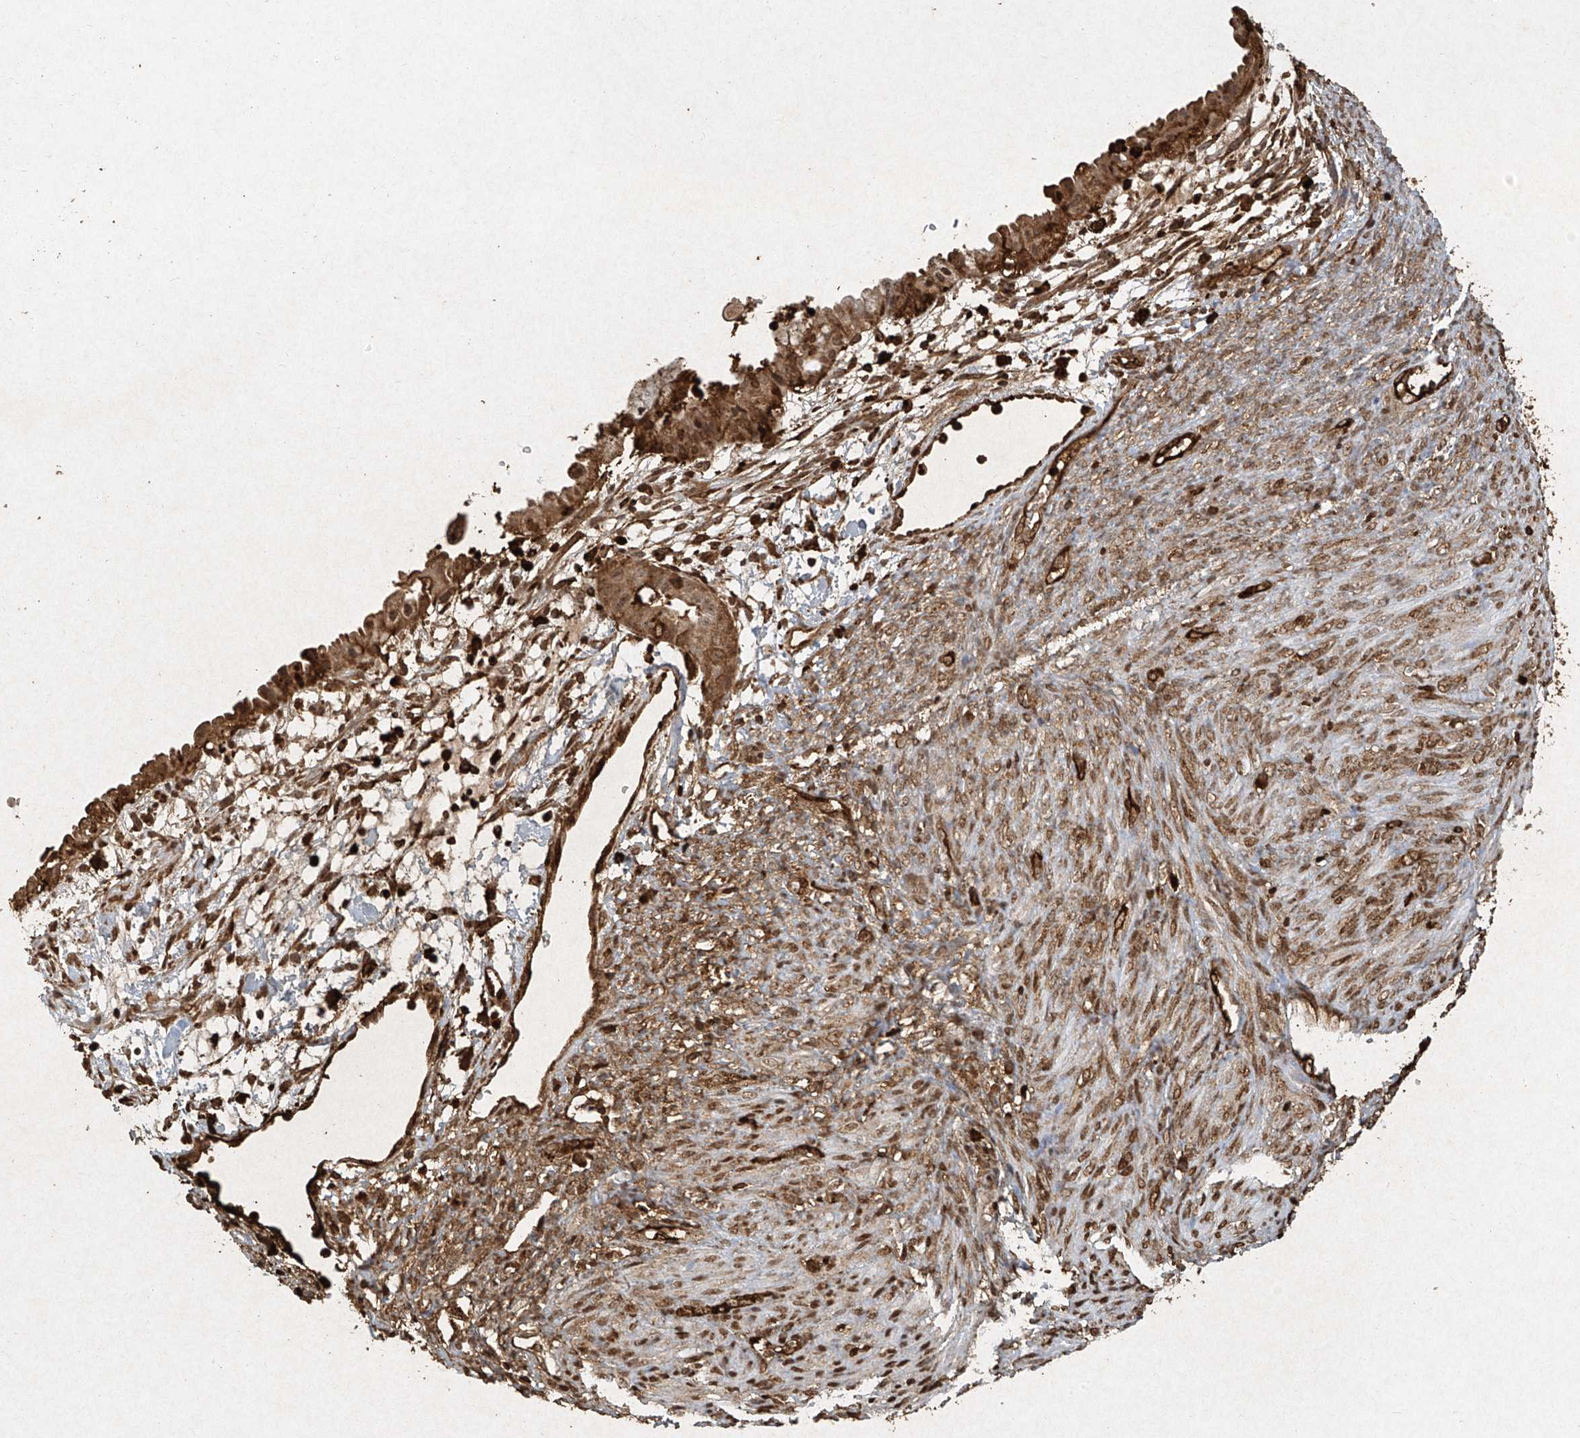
{"staining": {"intensity": "moderate", "quantity": ">75%", "location": "cytoplasmic/membranous,nuclear"}, "tissue": "cervical cancer", "cell_type": "Tumor cells", "image_type": "cancer", "snomed": [{"axis": "morphology", "description": "Normal tissue, NOS"}, {"axis": "morphology", "description": "Adenocarcinoma, NOS"}, {"axis": "topography", "description": "Cervix"}, {"axis": "topography", "description": "Endometrium"}], "caption": "Cervical cancer was stained to show a protein in brown. There is medium levels of moderate cytoplasmic/membranous and nuclear expression in about >75% of tumor cells.", "gene": "ATRIP", "patient": {"sex": "female", "age": 86}}